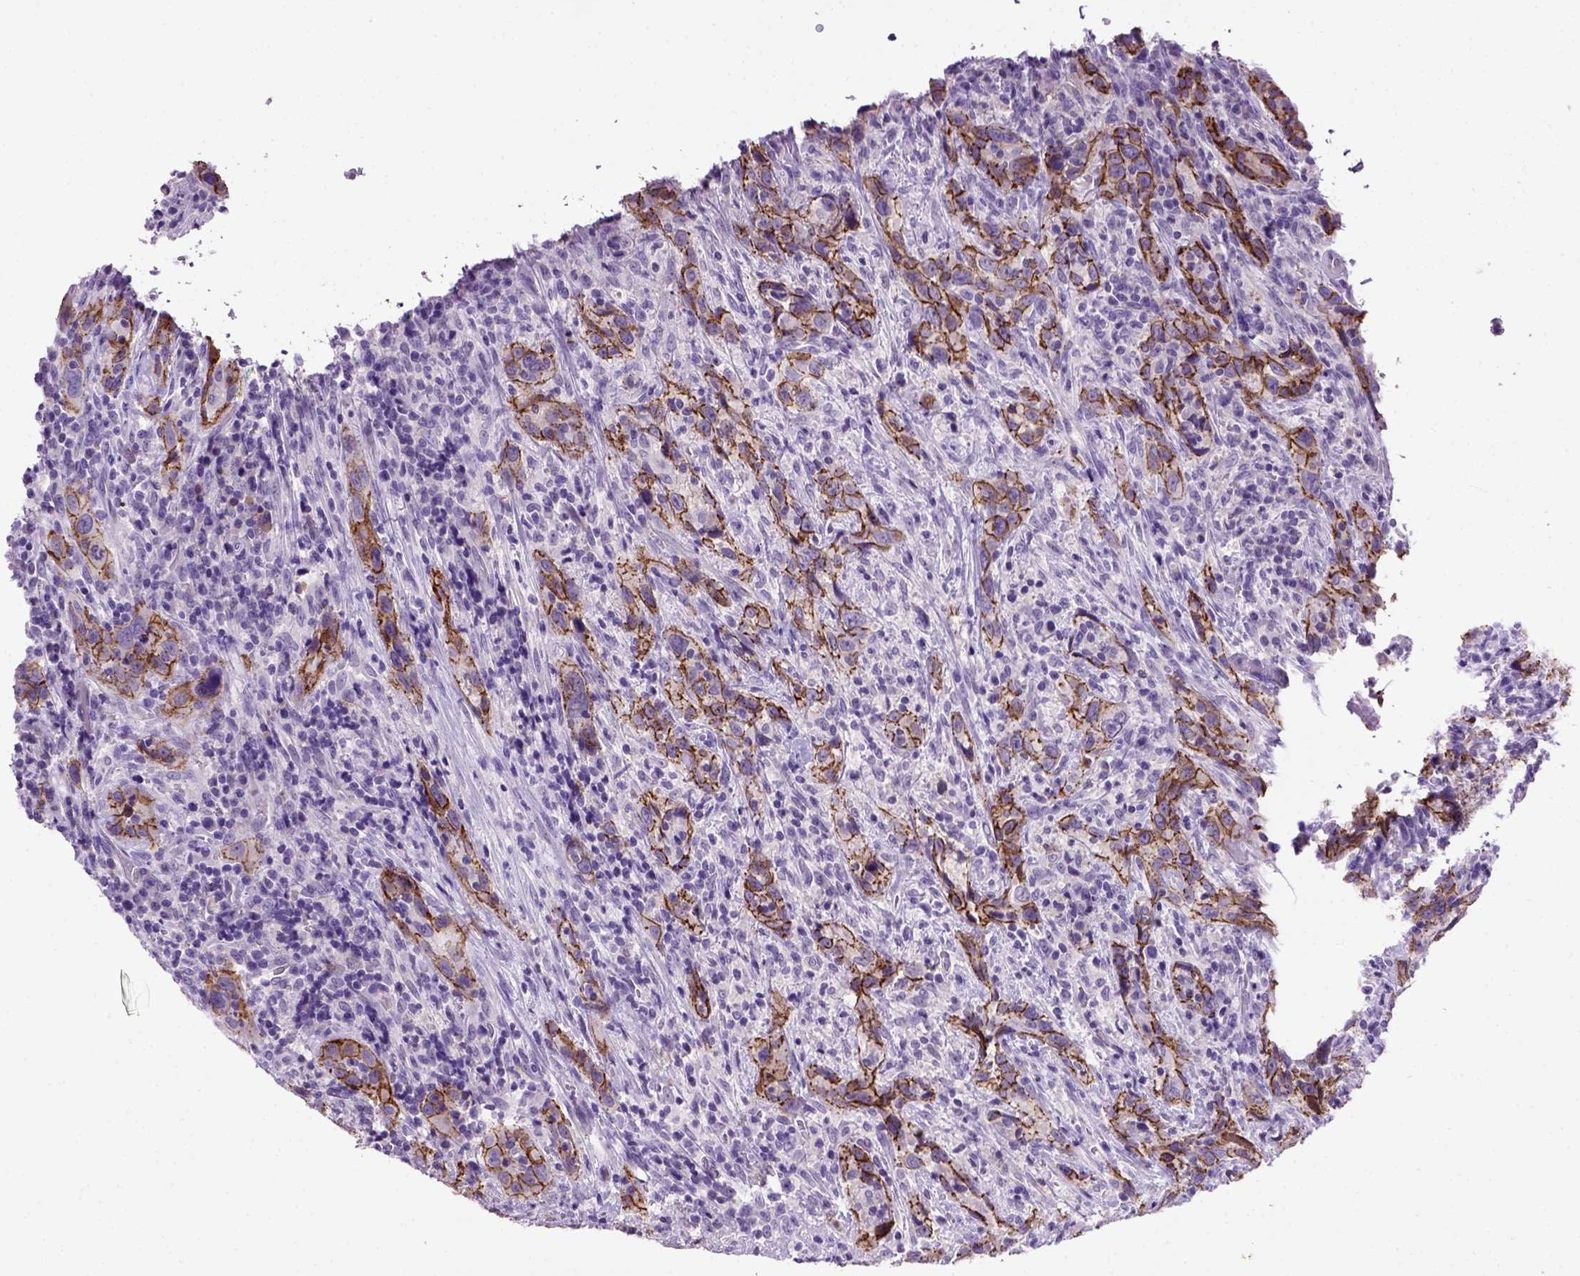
{"staining": {"intensity": "strong", "quantity": ">75%", "location": "cytoplasmic/membranous"}, "tissue": "urothelial cancer", "cell_type": "Tumor cells", "image_type": "cancer", "snomed": [{"axis": "morphology", "description": "Urothelial carcinoma, NOS"}, {"axis": "morphology", "description": "Urothelial carcinoma, High grade"}, {"axis": "topography", "description": "Urinary bladder"}], "caption": "Immunohistochemical staining of urothelial cancer exhibits high levels of strong cytoplasmic/membranous protein expression in about >75% of tumor cells.", "gene": "CDH1", "patient": {"sex": "female", "age": 64}}